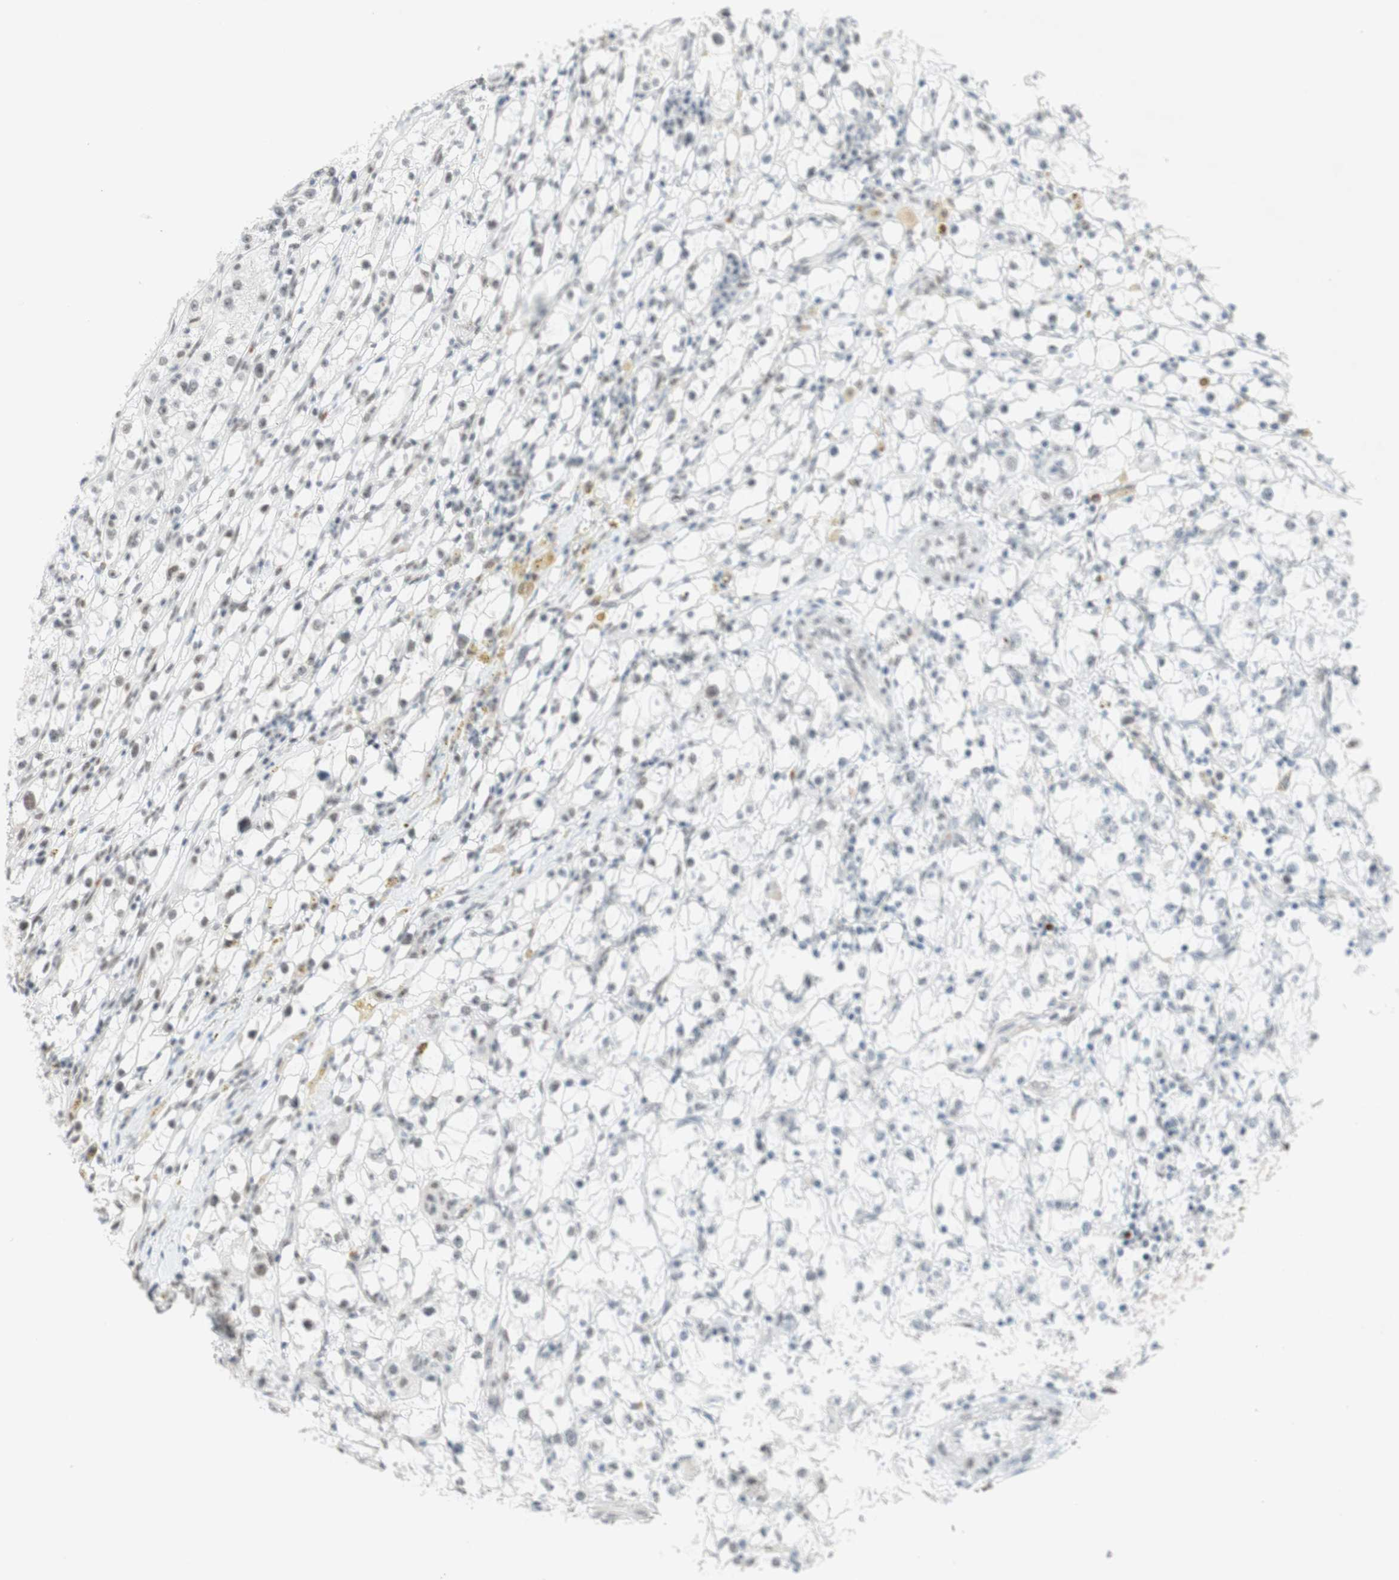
{"staining": {"intensity": "negative", "quantity": "none", "location": "none"}, "tissue": "renal cancer", "cell_type": "Tumor cells", "image_type": "cancer", "snomed": [{"axis": "morphology", "description": "Adenocarcinoma, NOS"}, {"axis": "topography", "description": "Kidney"}], "caption": "Micrograph shows no significant protein staining in tumor cells of renal adenocarcinoma.", "gene": "PRPF19", "patient": {"sex": "male", "age": 56}}